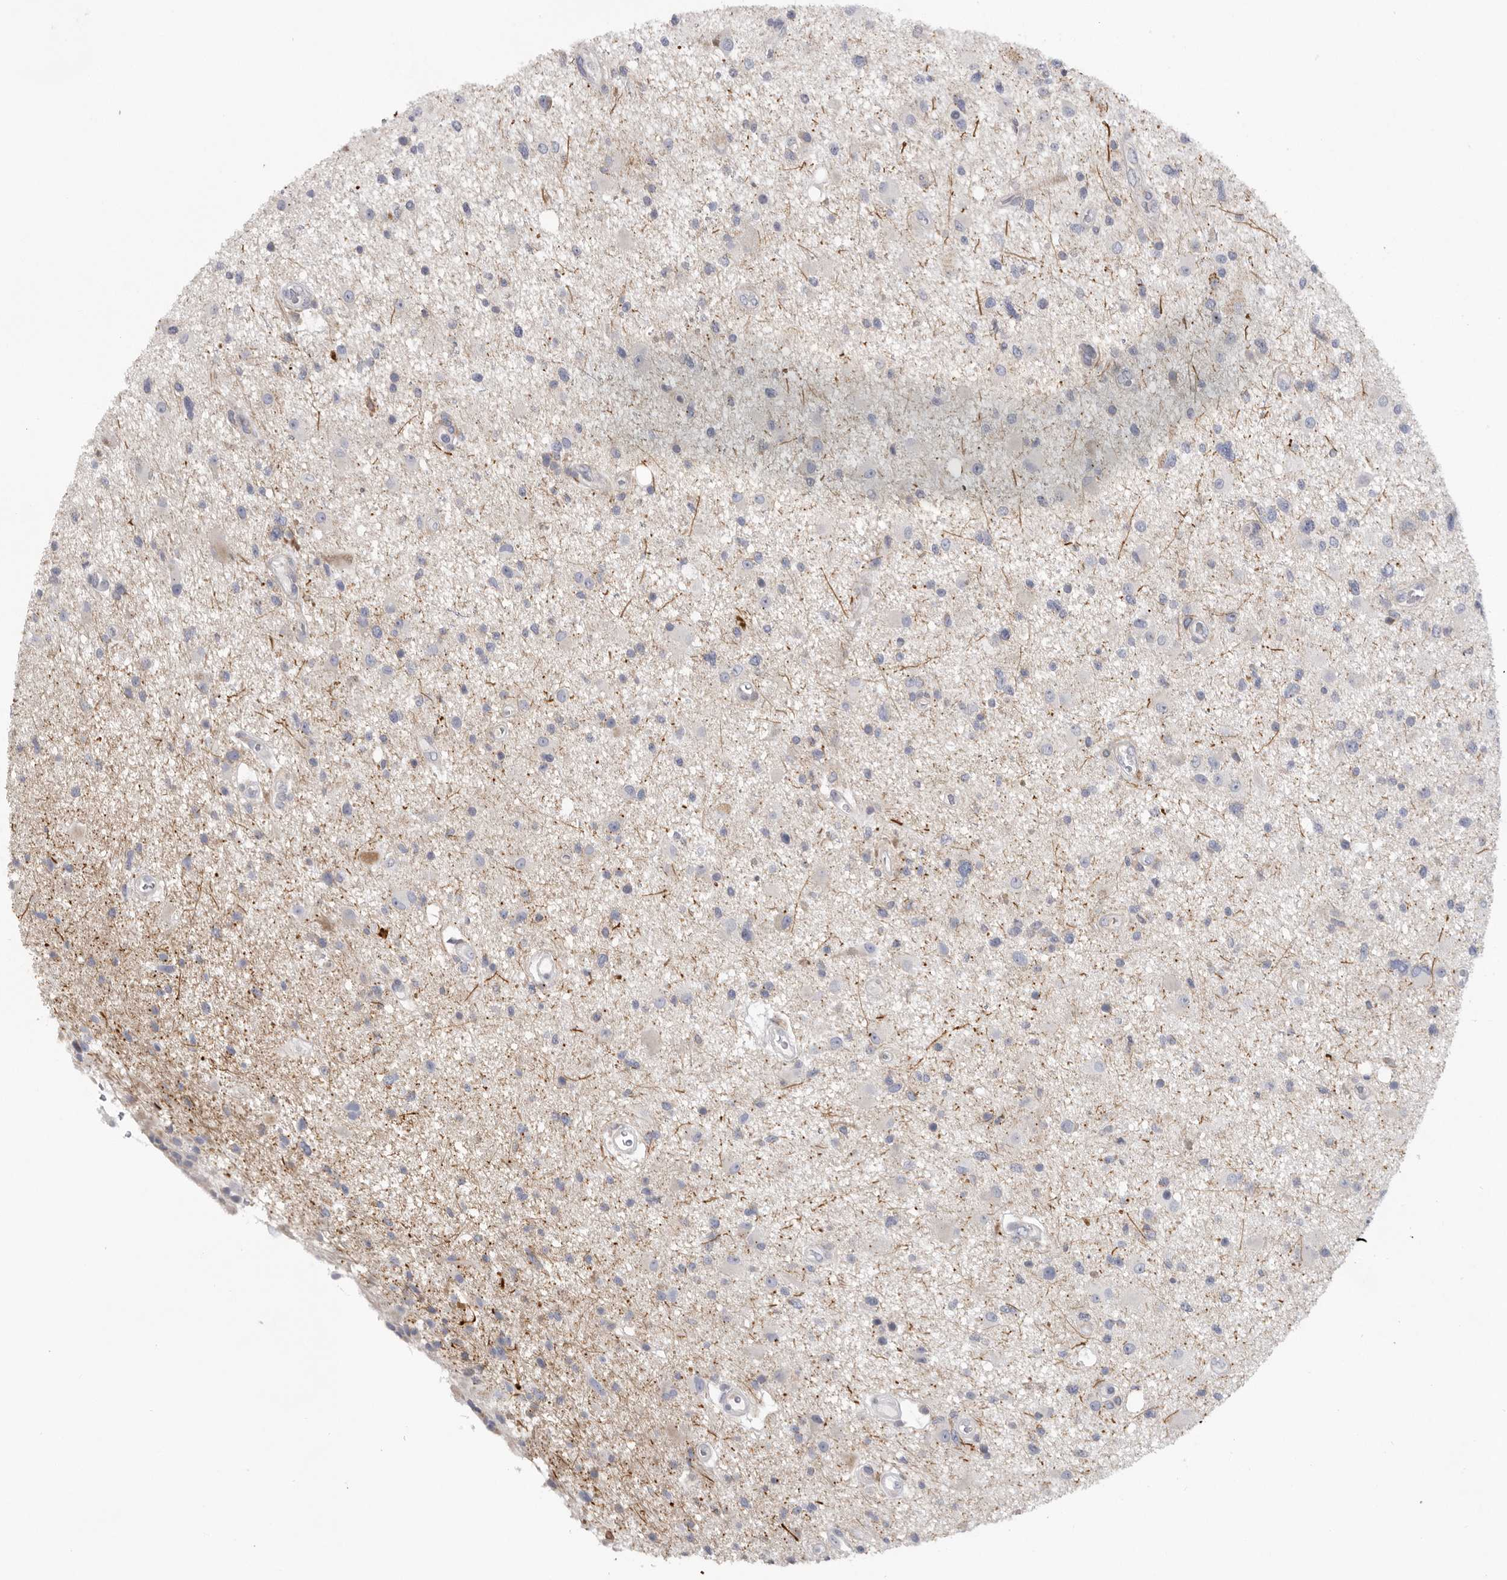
{"staining": {"intensity": "negative", "quantity": "none", "location": "none"}, "tissue": "glioma", "cell_type": "Tumor cells", "image_type": "cancer", "snomed": [{"axis": "morphology", "description": "Glioma, malignant, High grade"}, {"axis": "topography", "description": "Brain"}], "caption": "This histopathology image is of glioma stained with immunohistochemistry (IHC) to label a protein in brown with the nuclei are counter-stained blue. There is no staining in tumor cells.", "gene": "USP24", "patient": {"sex": "male", "age": 33}}